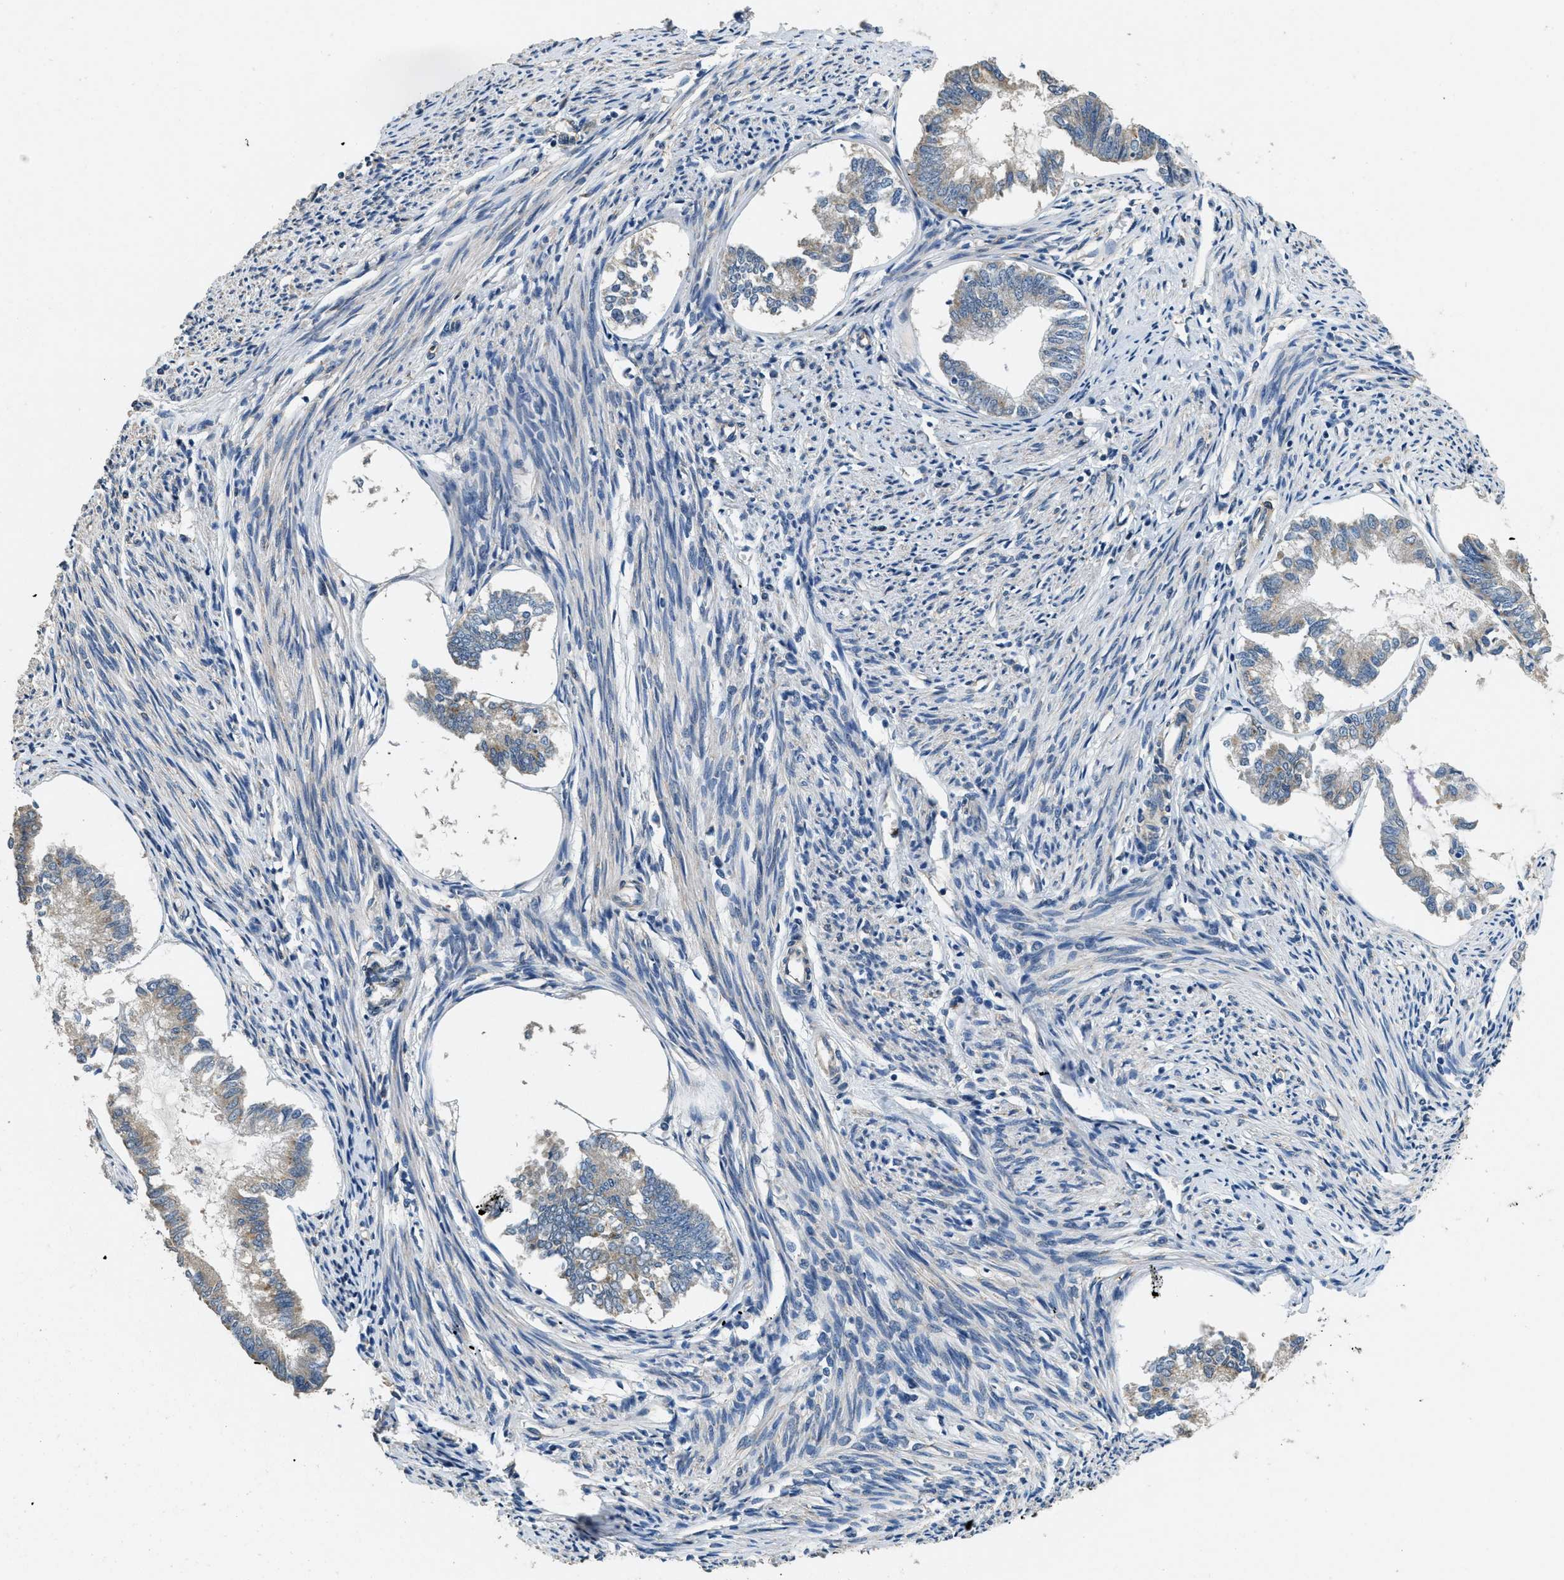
{"staining": {"intensity": "weak", "quantity": "<25%", "location": "cytoplasmic/membranous"}, "tissue": "endometrial cancer", "cell_type": "Tumor cells", "image_type": "cancer", "snomed": [{"axis": "morphology", "description": "Adenocarcinoma, NOS"}, {"axis": "topography", "description": "Endometrium"}], "caption": "Immunohistochemical staining of endometrial adenocarcinoma demonstrates no significant staining in tumor cells. (Immunohistochemistry (ihc), brightfield microscopy, high magnification).", "gene": "TOMM70", "patient": {"sex": "female", "age": 86}}